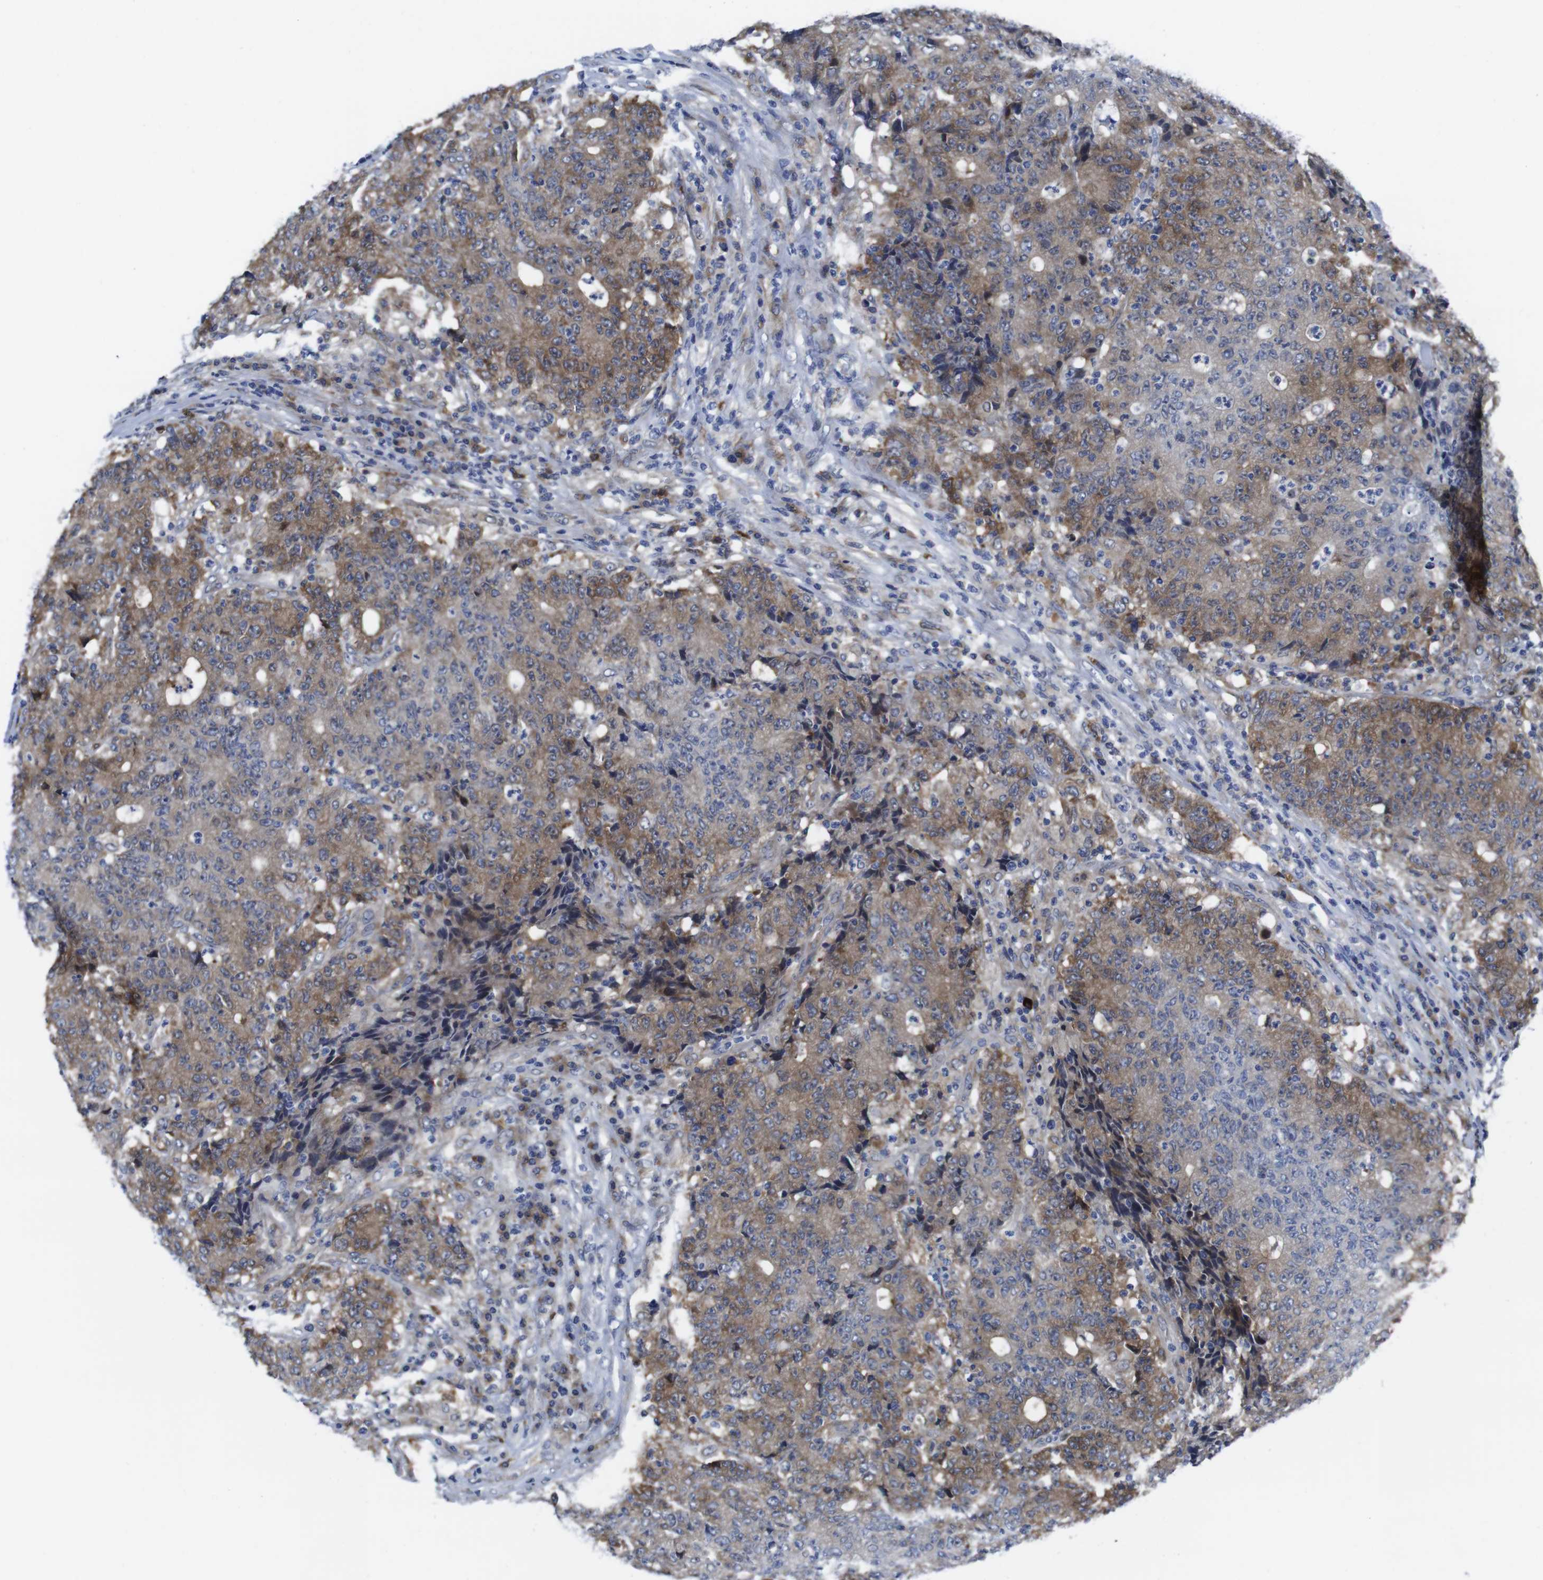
{"staining": {"intensity": "moderate", "quantity": ">75%", "location": "cytoplasmic/membranous"}, "tissue": "colorectal cancer", "cell_type": "Tumor cells", "image_type": "cancer", "snomed": [{"axis": "morphology", "description": "Normal tissue, NOS"}, {"axis": "morphology", "description": "Adenocarcinoma, NOS"}, {"axis": "topography", "description": "Colon"}], "caption": "The immunohistochemical stain labels moderate cytoplasmic/membranous positivity in tumor cells of colorectal cancer (adenocarcinoma) tissue. (DAB = brown stain, brightfield microscopy at high magnification).", "gene": "EIF4A1", "patient": {"sex": "female", "age": 75}}